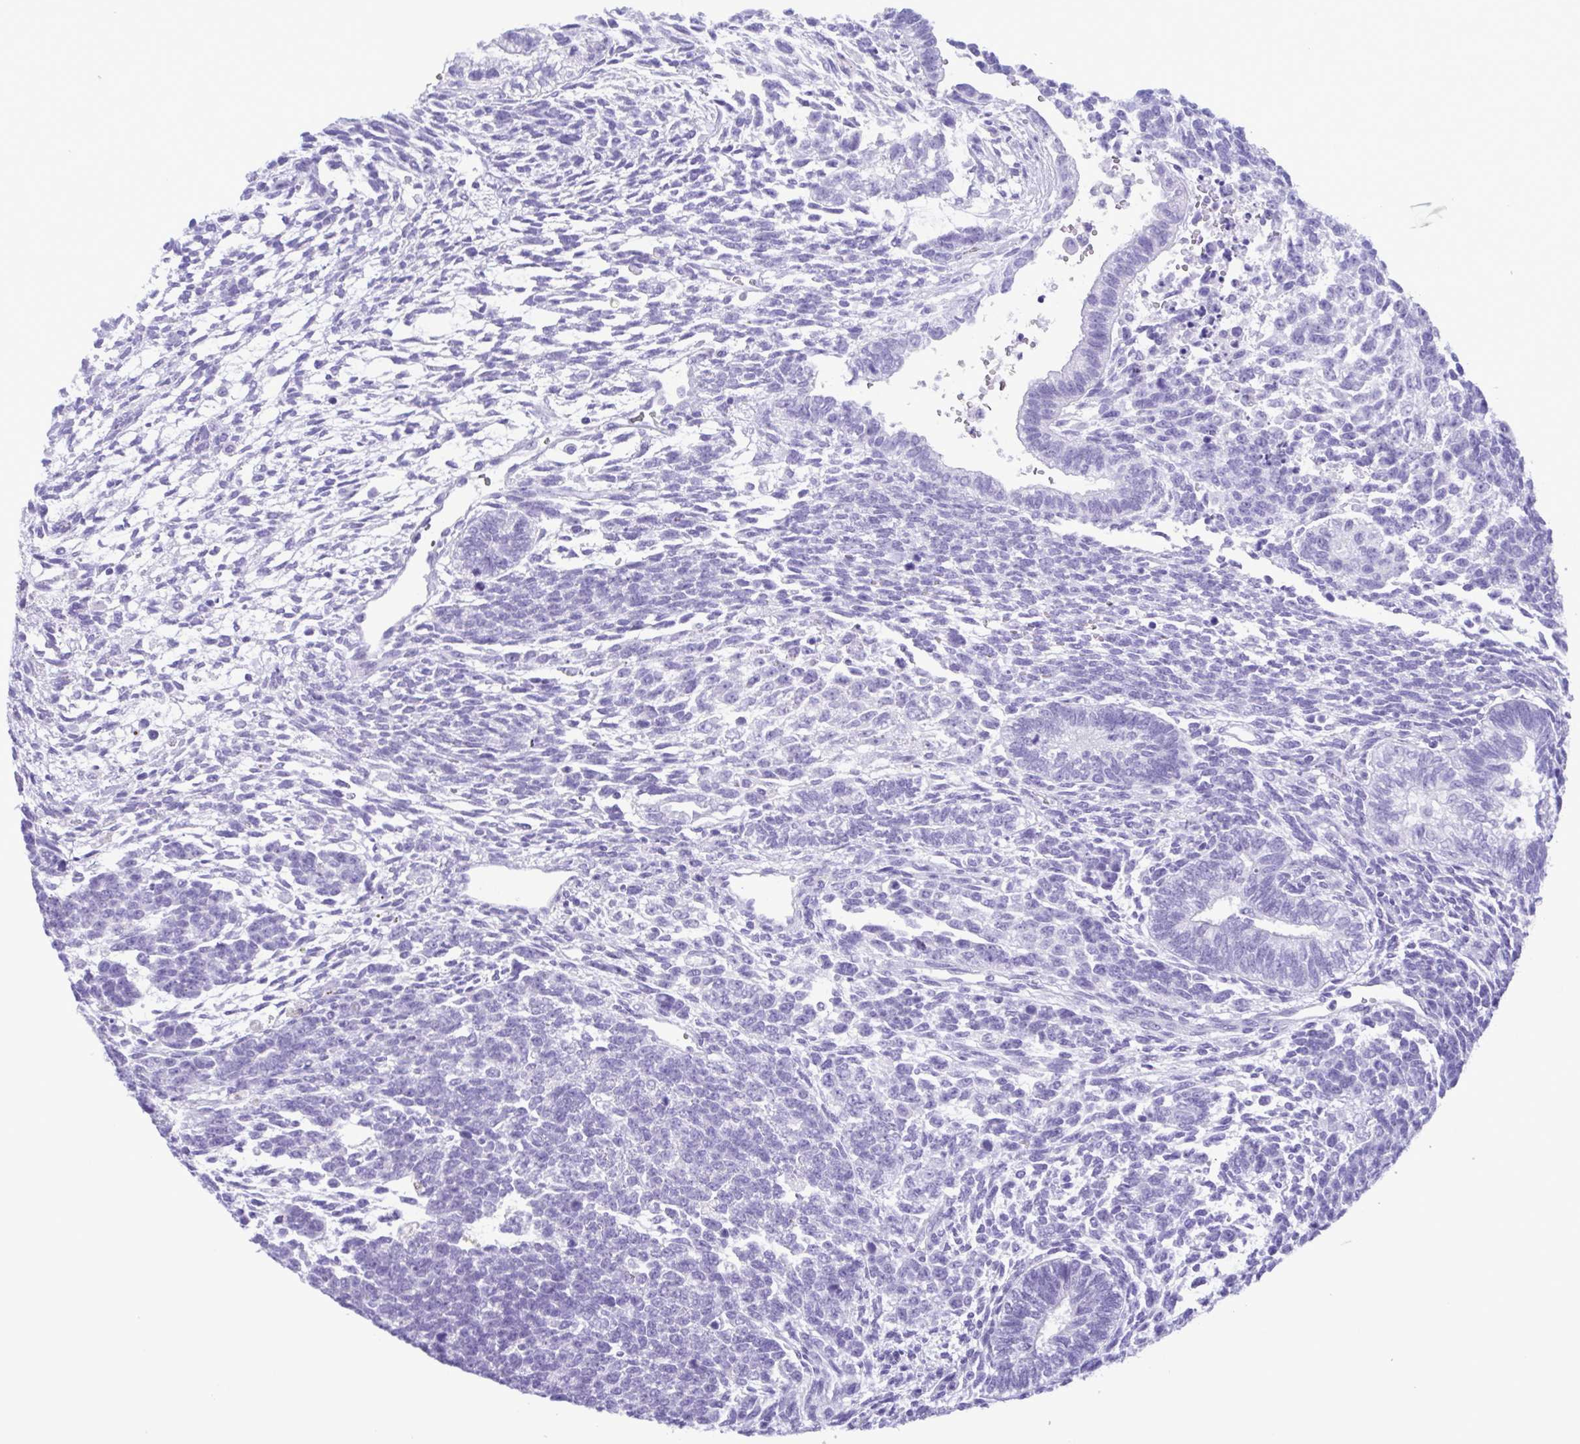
{"staining": {"intensity": "negative", "quantity": "none", "location": "none"}, "tissue": "testis cancer", "cell_type": "Tumor cells", "image_type": "cancer", "snomed": [{"axis": "morphology", "description": "Carcinoma, Embryonal, NOS"}, {"axis": "topography", "description": "Testis"}], "caption": "An IHC image of embryonal carcinoma (testis) is shown. There is no staining in tumor cells of embryonal carcinoma (testis).", "gene": "LTF", "patient": {"sex": "male", "age": 23}}